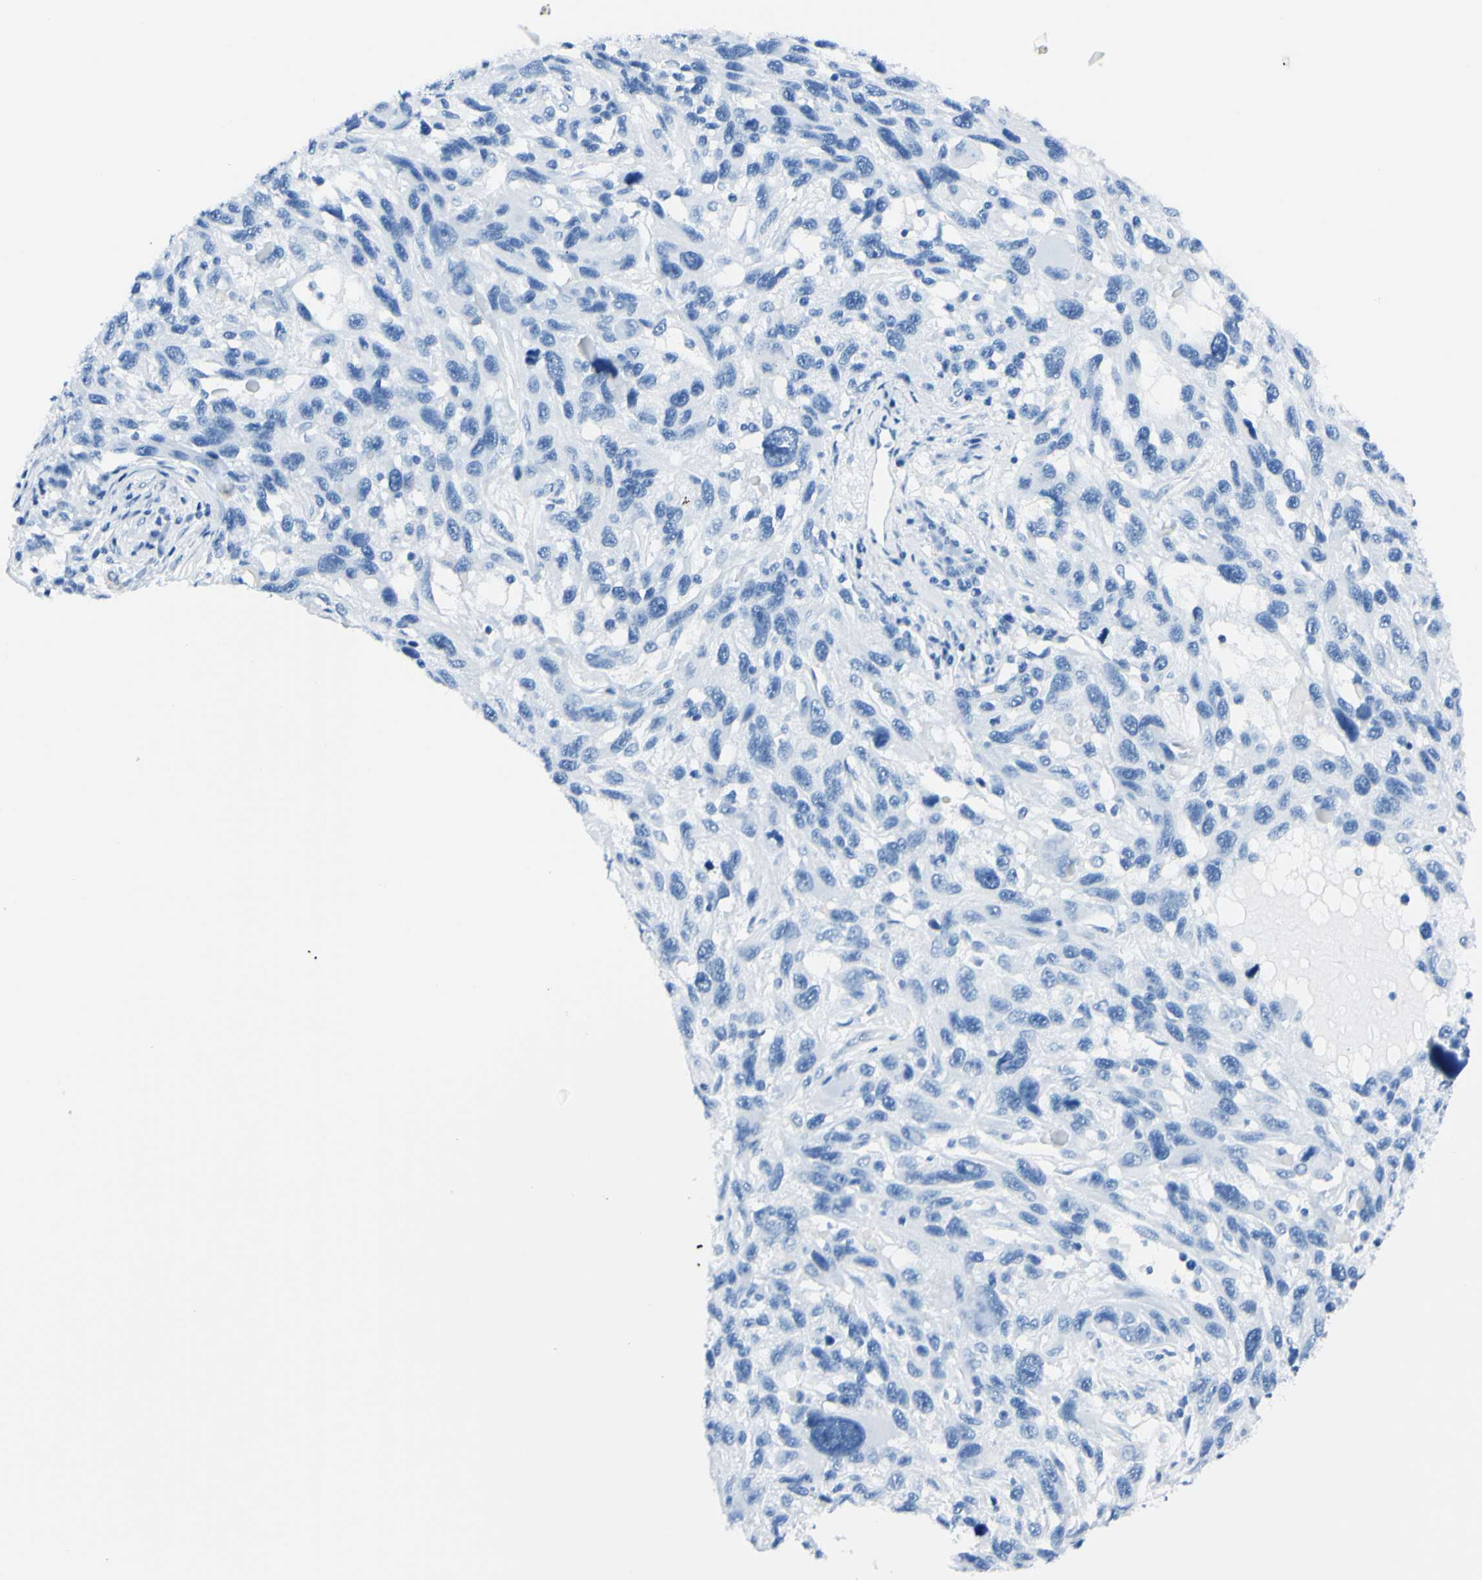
{"staining": {"intensity": "negative", "quantity": "none", "location": "none"}, "tissue": "melanoma", "cell_type": "Tumor cells", "image_type": "cancer", "snomed": [{"axis": "morphology", "description": "Malignant melanoma, NOS"}, {"axis": "topography", "description": "Skin"}], "caption": "A photomicrograph of malignant melanoma stained for a protein reveals no brown staining in tumor cells.", "gene": "FOLH1", "patient": {"sex": "male", "age": 53}}